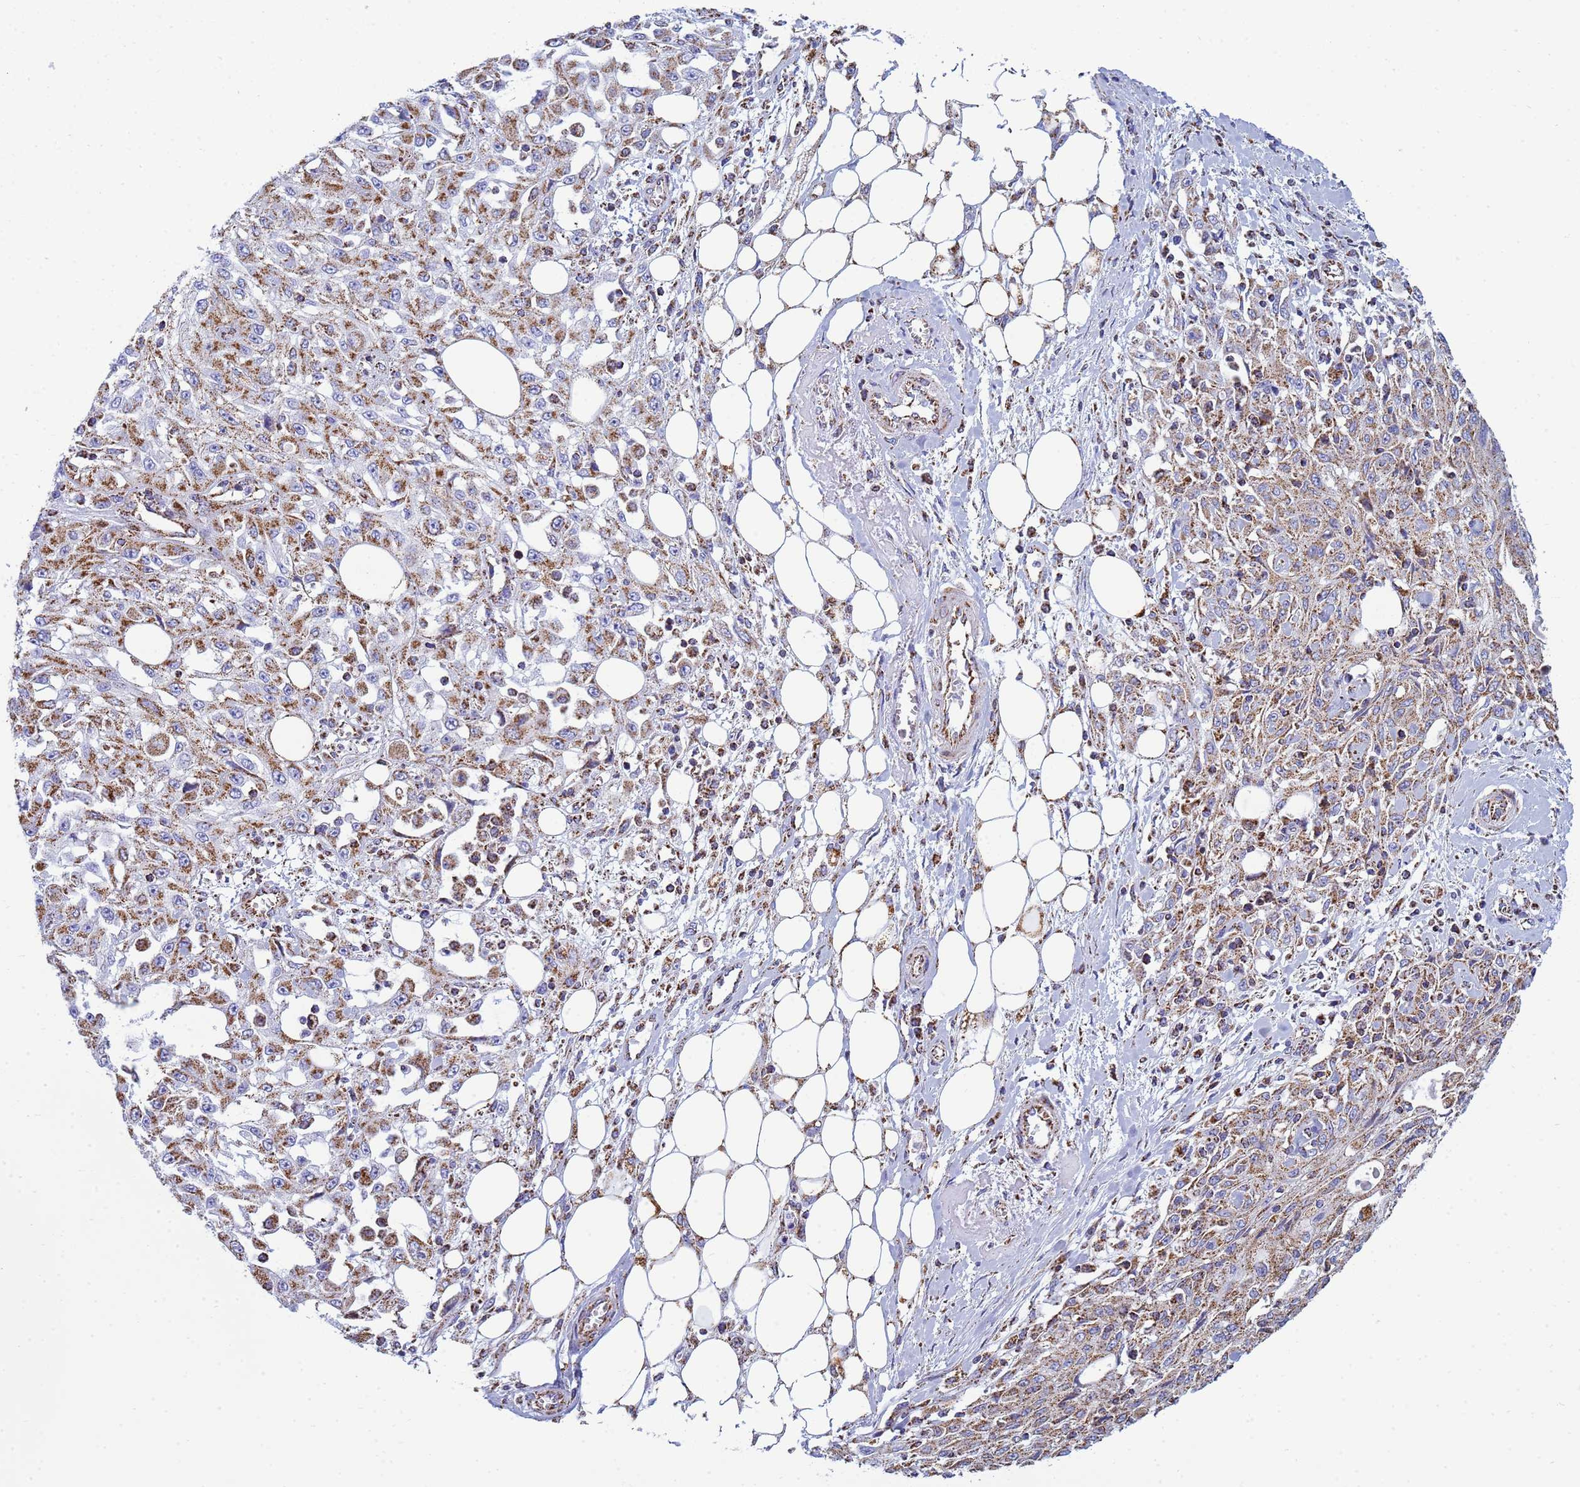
{"staining": {"intensity": "moderate", "quantity": "25%-75%", "location": "cytoplasmic/membranous"}, "tissue": "skin cancer", "cell_type": "Tumor cells", "image_type": "cancer", "snomed": [{"axis": "morphology", "description": "Squamous cell carcinoma, NOS"}, {"axis": "morphology", "description": "Squamous cell carcinoma, metastatic, NOS"}, {"axis": "topography", "description": "Skin"}, {"axis": "topography", "description": "Lymph node"}], "caption": "Protein staining by IHC demonstrates moderate cytoplasmic/membranous expression in approximately 25%-75% of tumor cells in skin metastatic squamous cell carcinoma. (DAB (3,3'-diaminobenzidine) = brown stain, brightfield microscopy at high magnification).", "gene": "COQ4", "patient": {"sex": "male", "age": 75}}